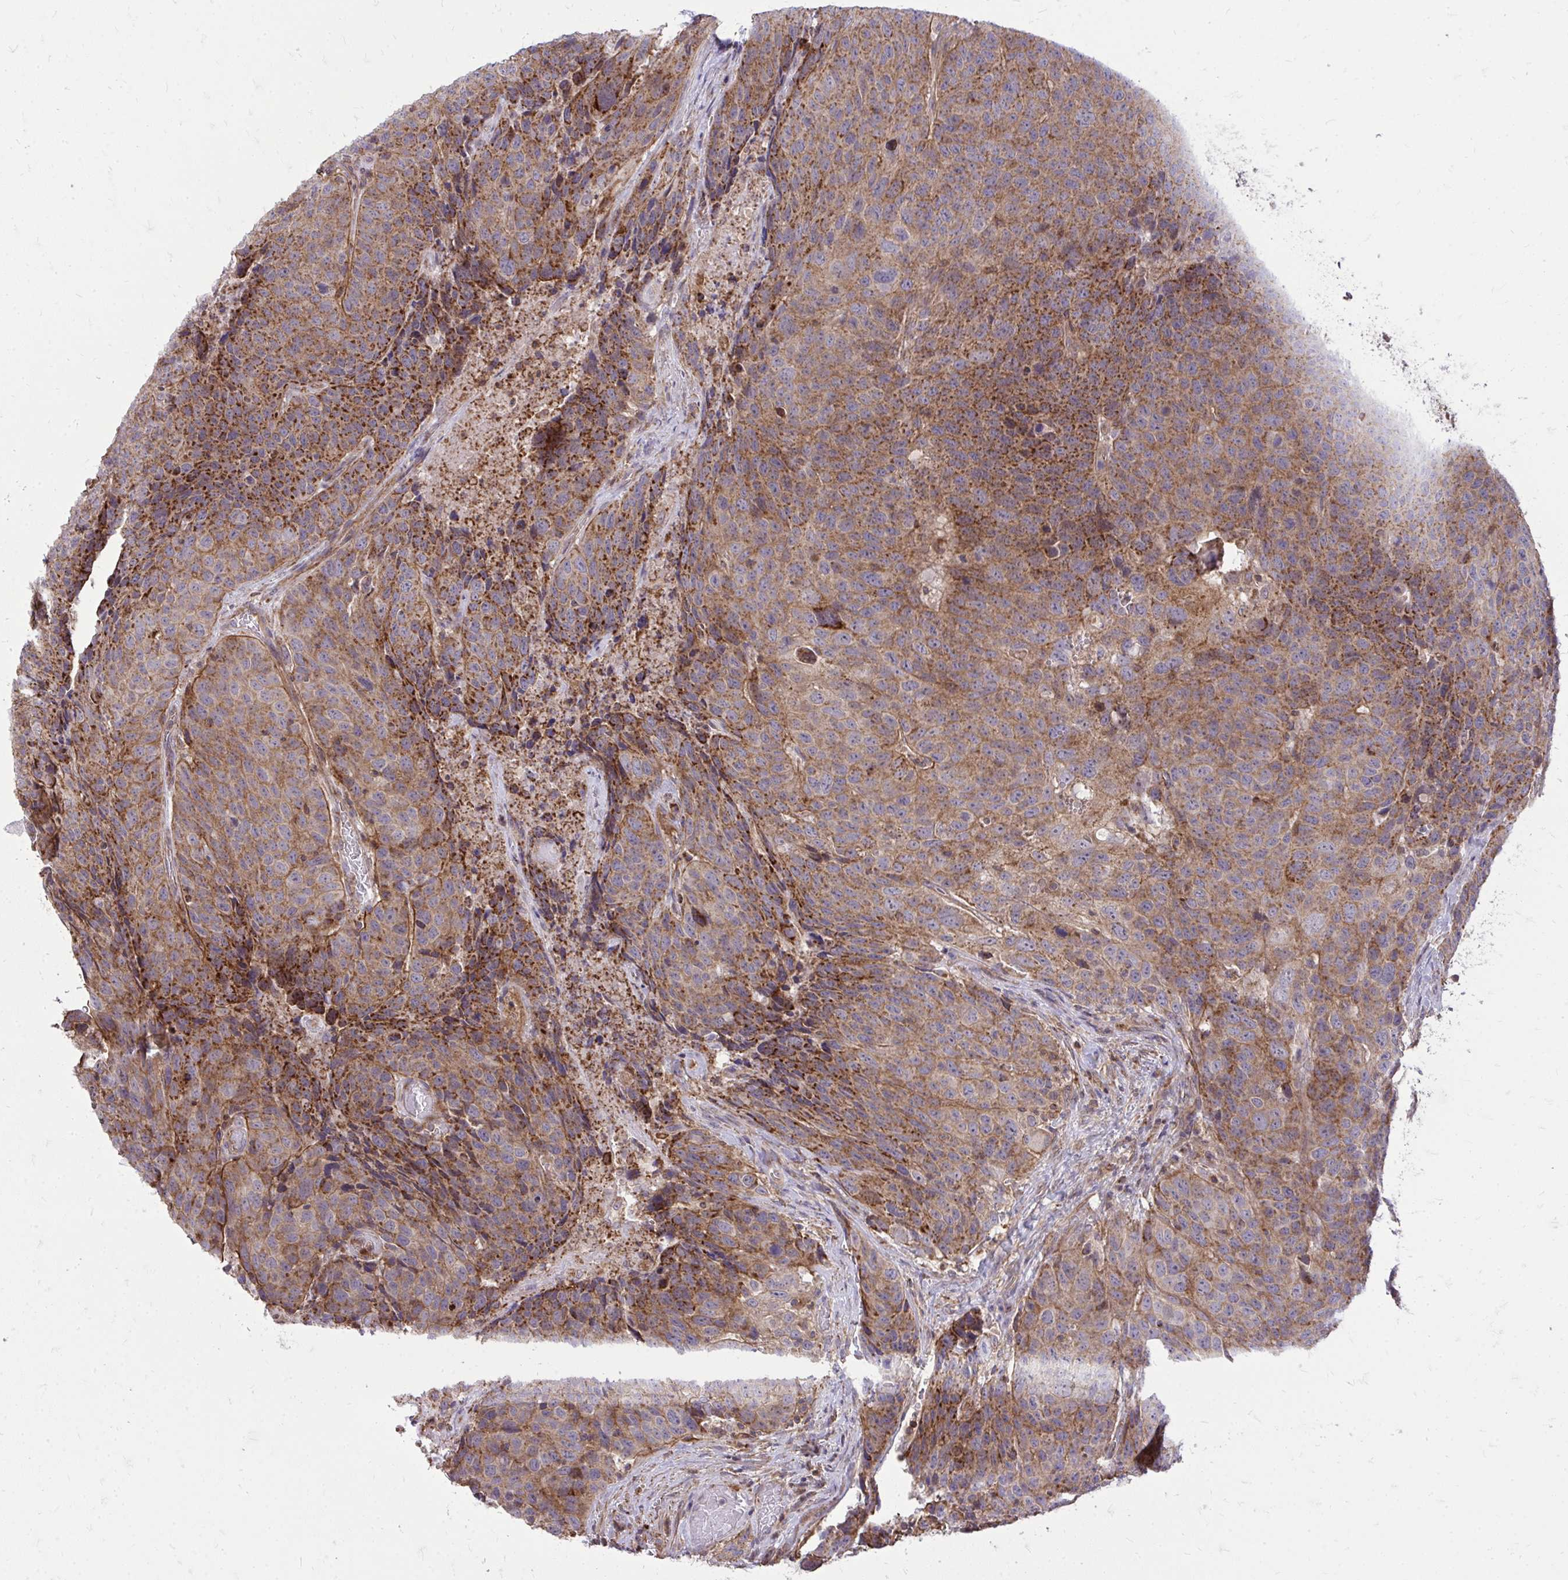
{"staining": {"intensity": "strong", "quantity": "25%-75%", "location": "cytoplasmic/membranous"}, "tissue": "head and neck cancer", "cell_type": "Tumor cells", "image_type": "cancer", "snomed": [{"axis": "morphology", "description": "Squamous cell carcinoma, NOS"}, {"axis": "topography", "description": "Head-Neck"}], "caption": "This micrograph reveals immunohistochemistry (IHC) staining of head and neck squamous cell carcinoma, with high strong cytoplasmic/membranous expression in about 25%-75% of tumor cells.", "gene": "SLC7A5", "patient": {"sex": "male", "age": 66}}